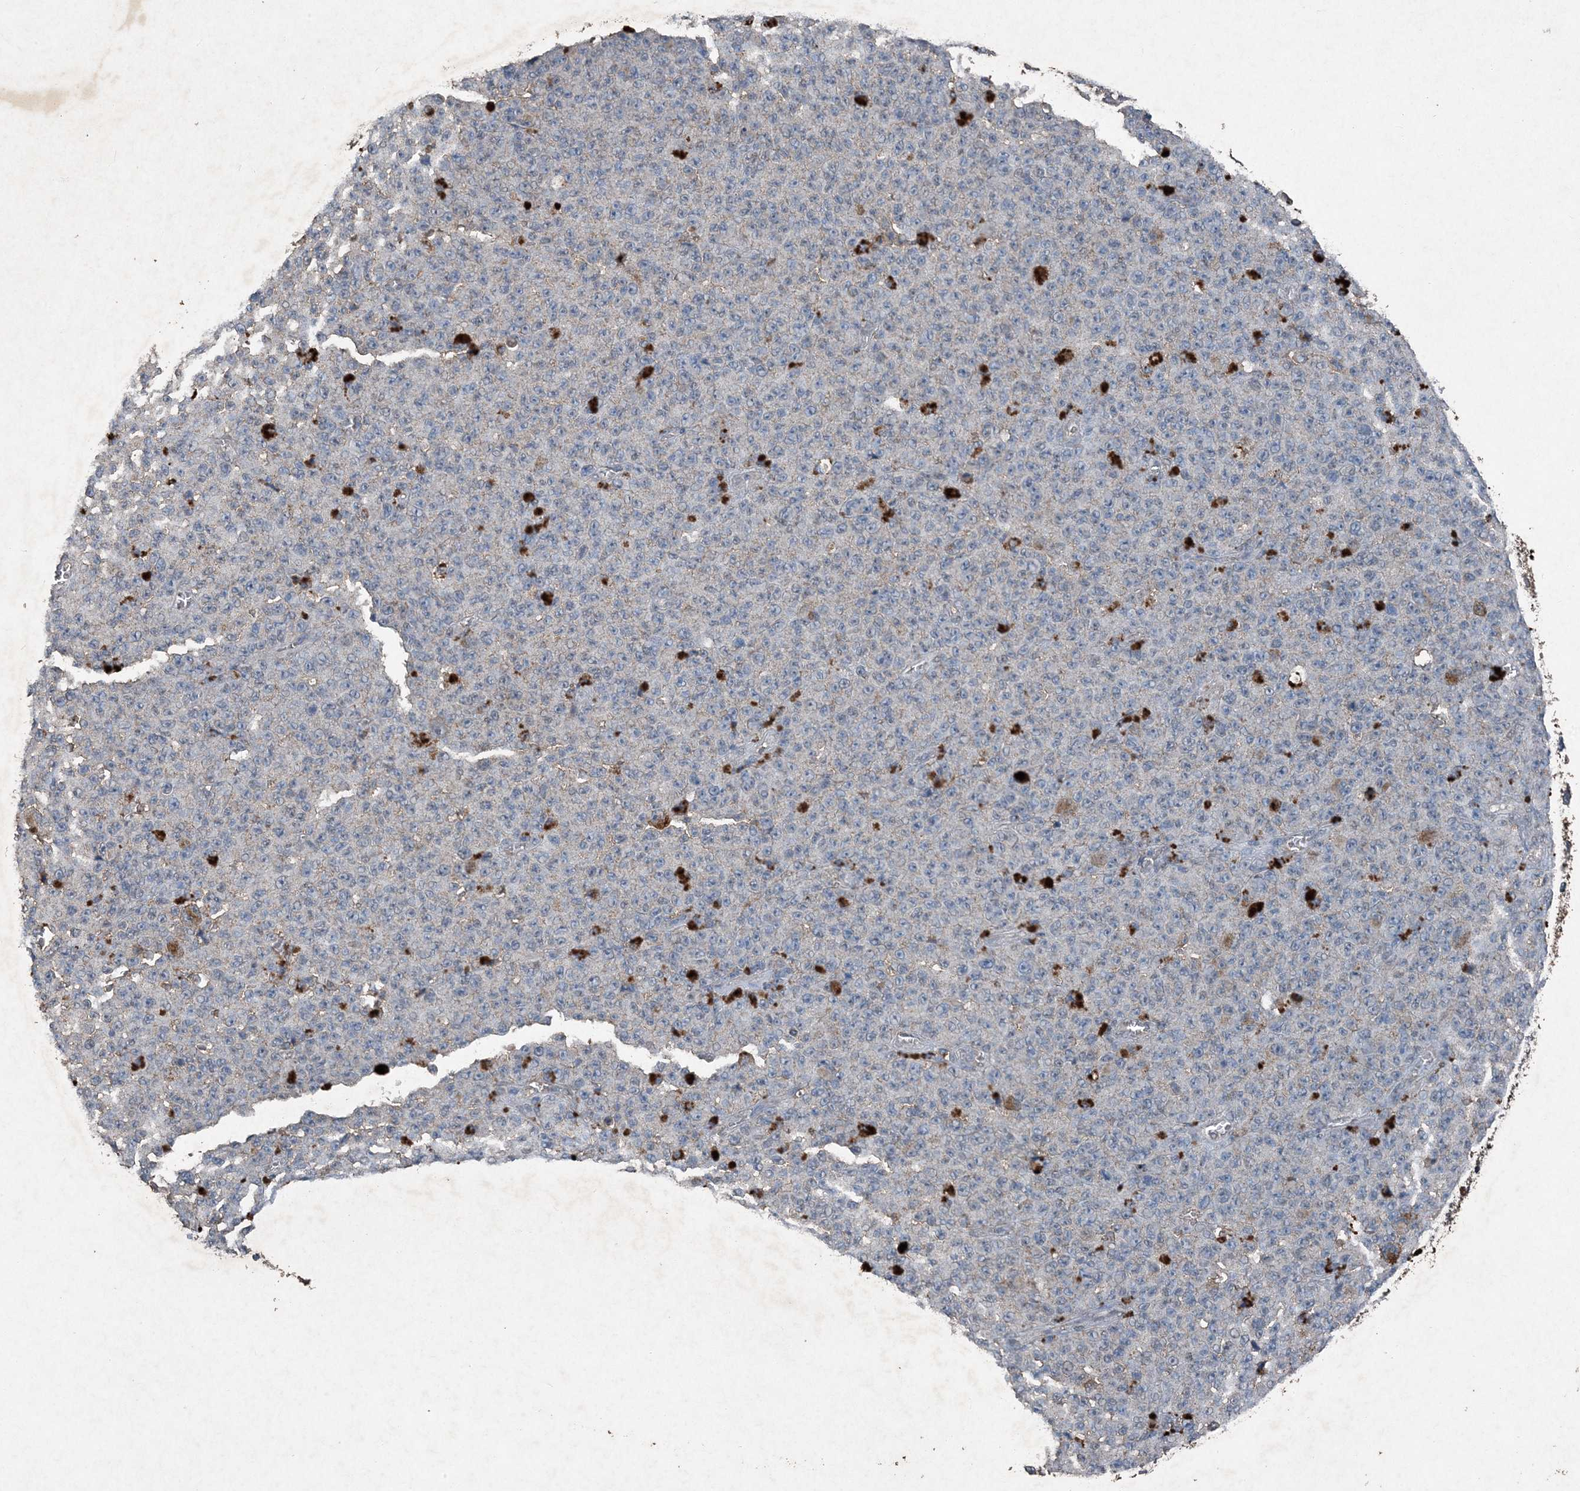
{"staining": {"intensity": "negative", "quantity": "none", "location": "none"}, "tissue": "melanoma", "cell_type": "Tumor cells", "image_type": "cancer", "snomed": [{"axis": "morphology", "description": "Malignant melanoma, NOS"}, {"axis": "topography", "description": "Skin"}], "caption": "A high-resolution image shows immunohistochemistry (IHC) staining of malignant melanoma, which exhibits no significant staining in tumor cells. (DAB IHC with hematoxylin counter stain).", "gene": "FCN3", "patient": {"sex": "female", "age": 82}}